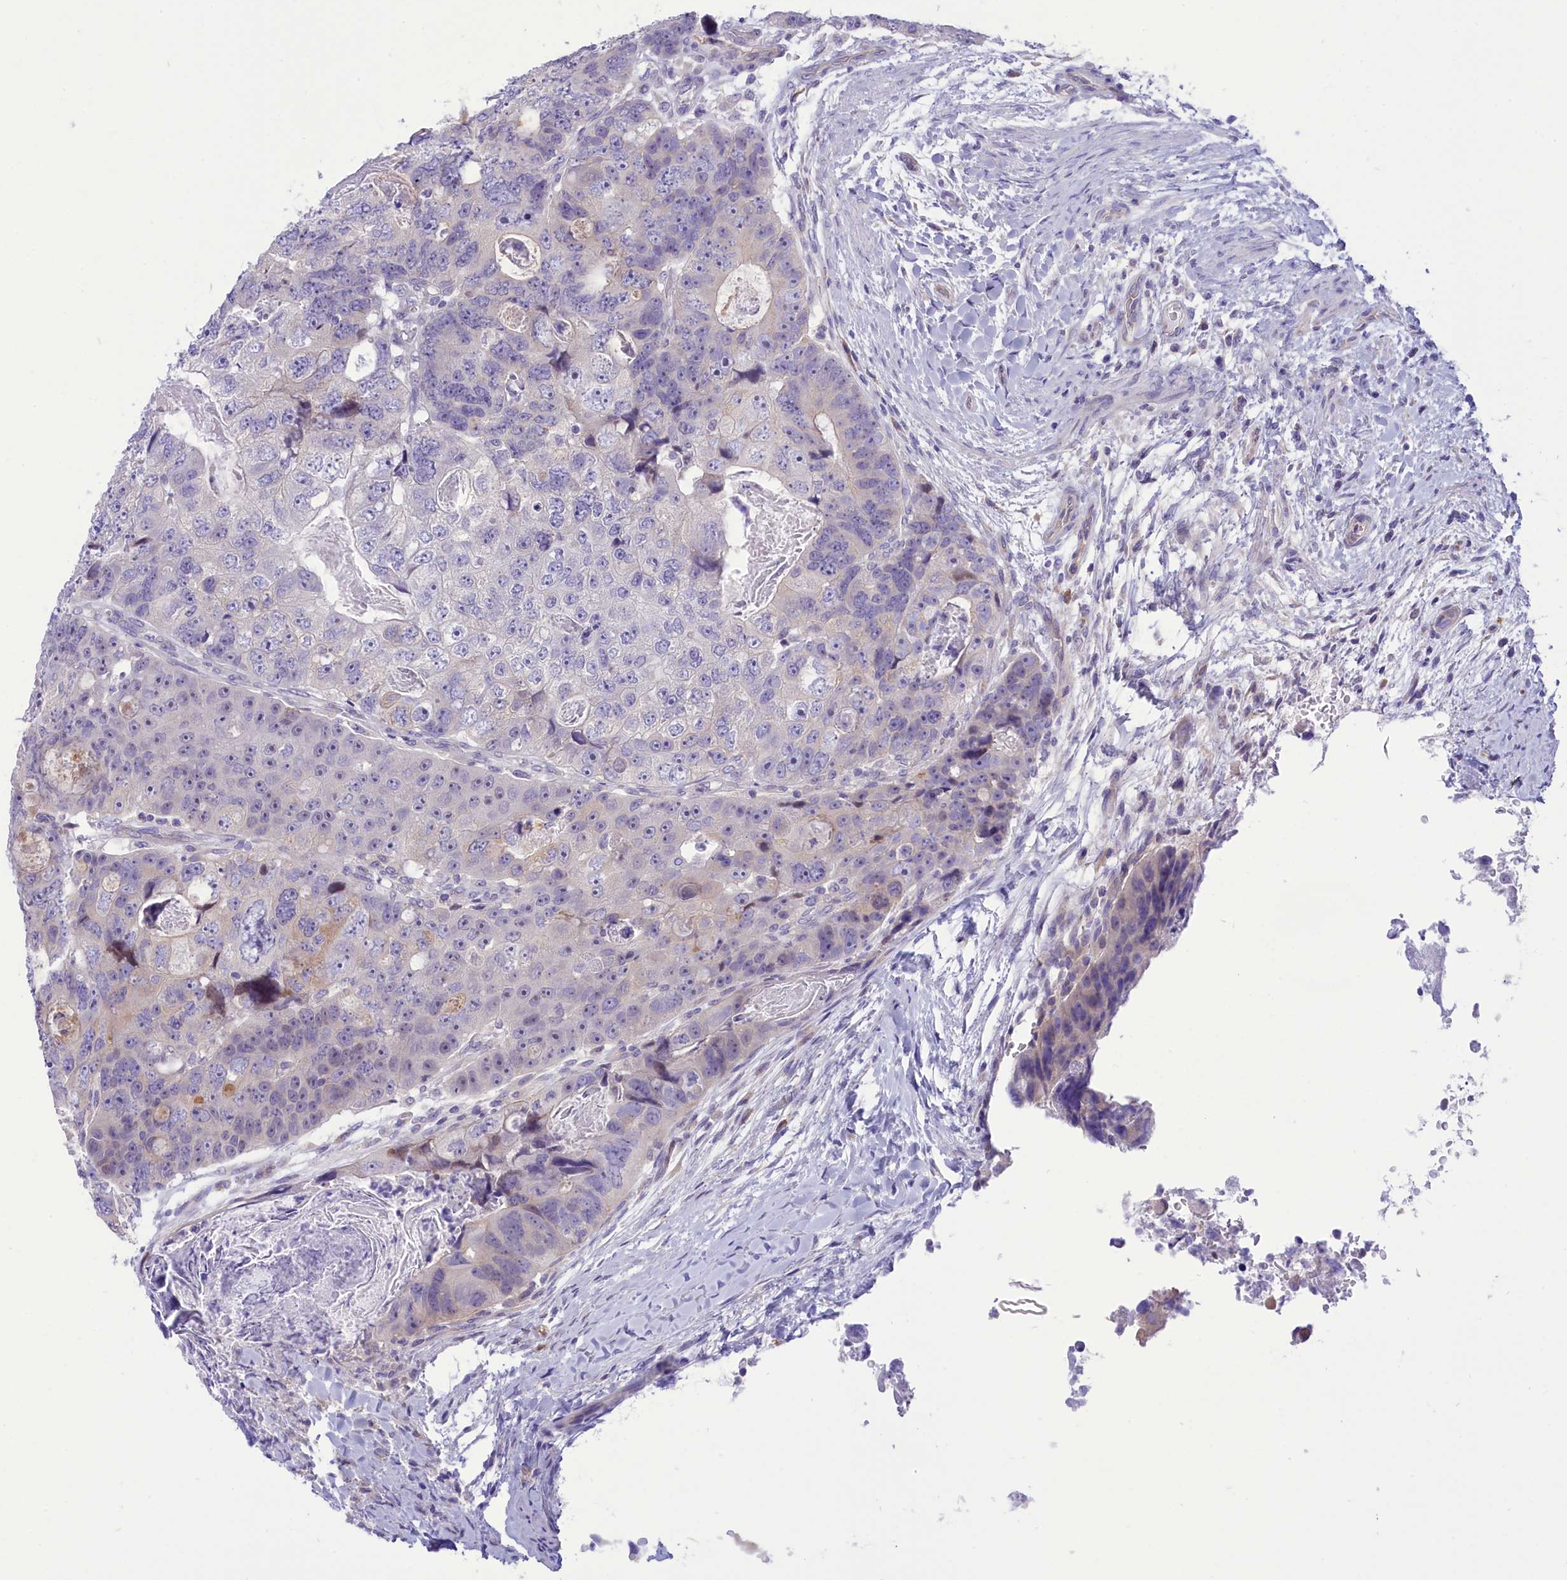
{"staining": {"intensity": "negative", "quantity": "none", "location": "none"}, "tissue": "colorectal cancer", "cell_type": "Tumor cells", "image_type": "cancer", "snomed": [{"axis": "morphology", "description": "Adenocarcinoma, NOS"}, {"axis": "topography", "description": "Rectum"}], "caption": "DAB (3,3'-diaminobenzidine) immunohistochemical staining of human colorectal cancer displays no significant staining in tumor cells. (DAB (3,3'-diaminobenzidine) immunohistochemistry (IHC) with hematoxylin counter stain).", "gene": "DCAF16", "patient": {"sex": "male", "age": 59}}